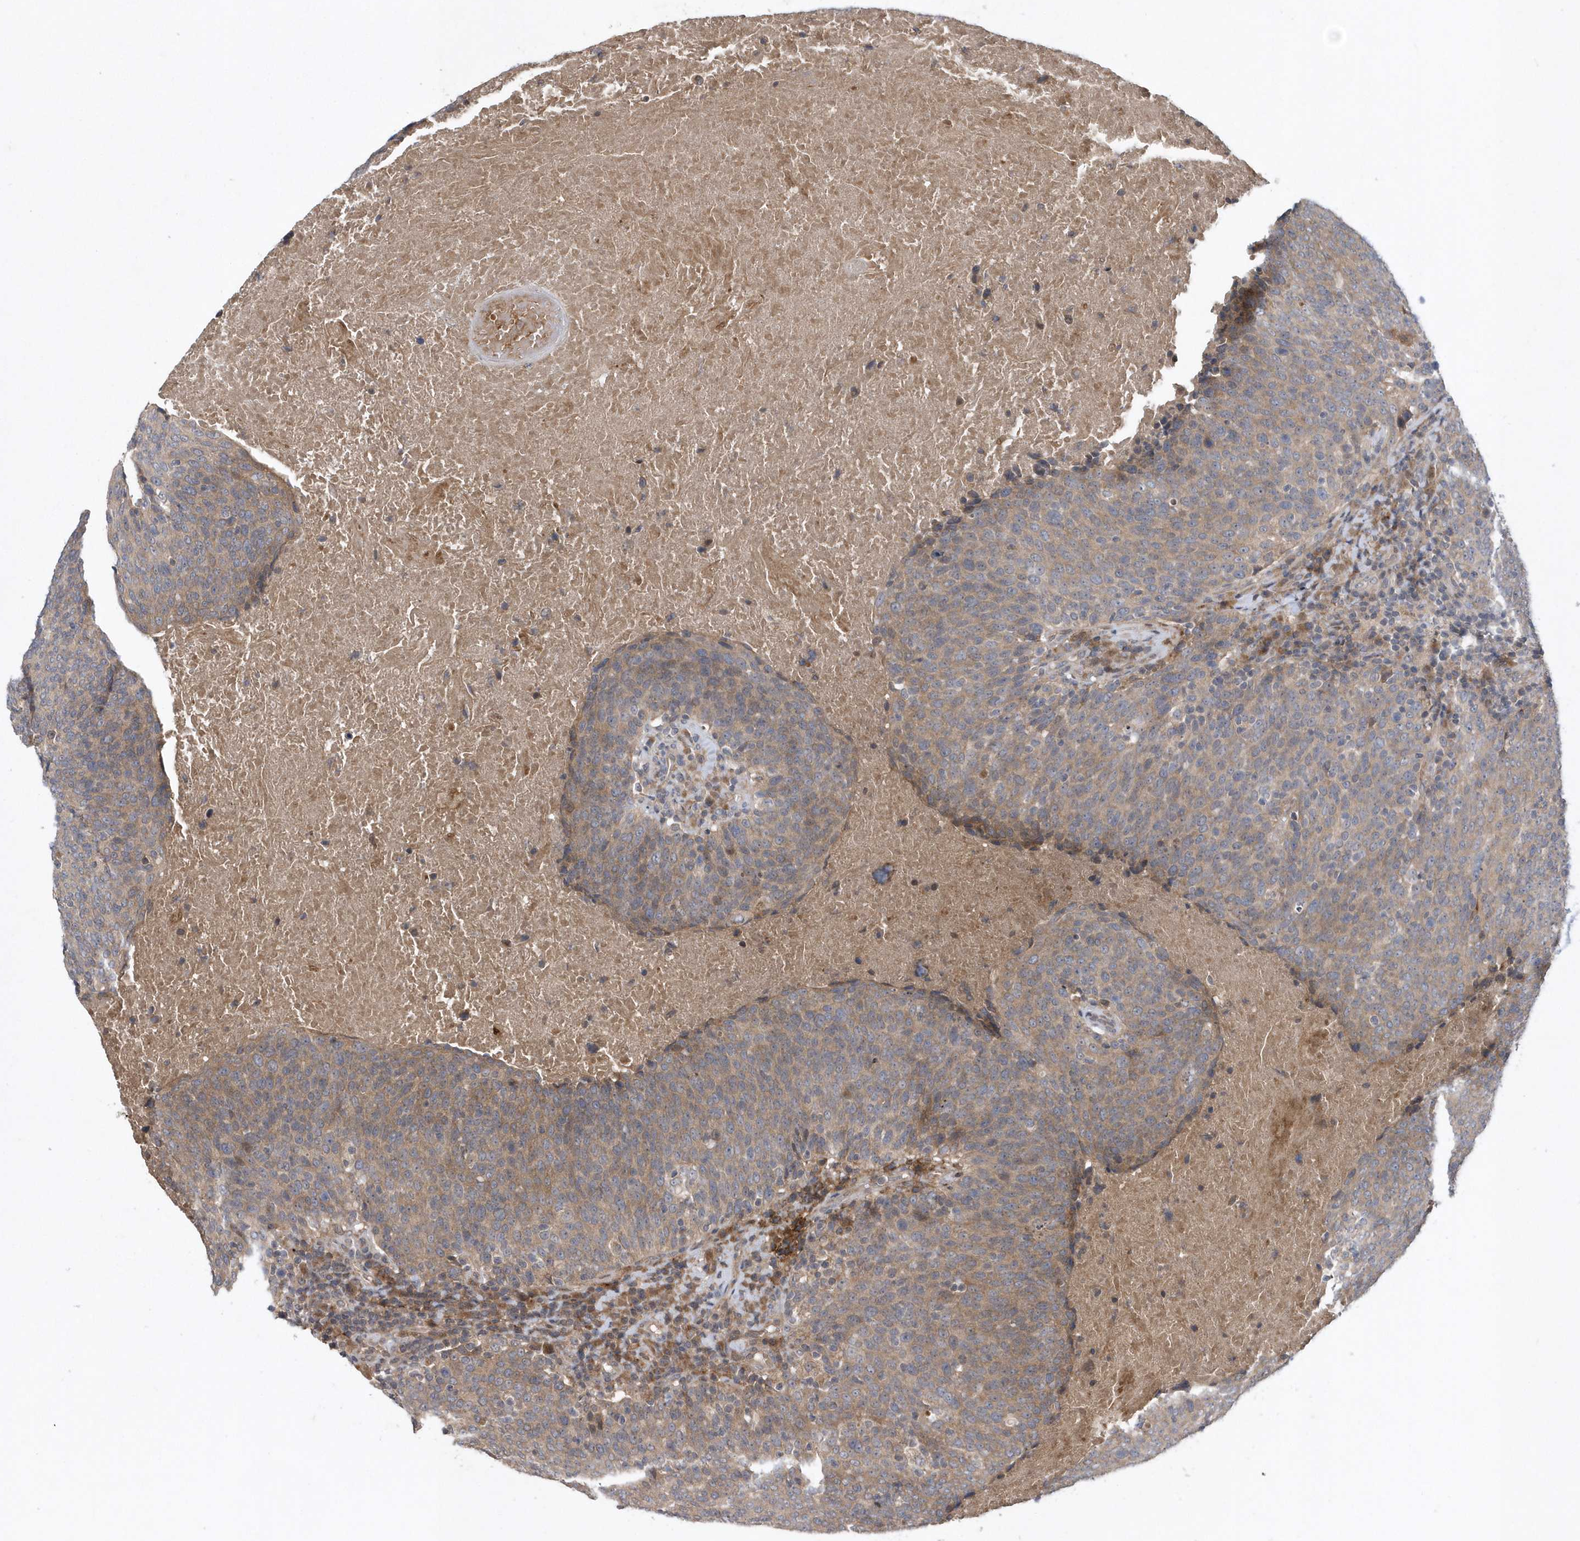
{"staining": {"intensity": "weak", "quantity": "25%-75%", "location": "cytoplasmic/membranous"}, "tissue": "head and neck cancer", "cell_type": "Tumor cells", "image_type": "cancer", "snomed": [{"axis": "morphology", "description": "Squamous cell carcinoma, NOS"}, {"axis": "morphology", "description": "Squamous cell carcinoma, metastatic, NOS"}, {"axis": "topography", "description": "Lymph node"}, {"axis": "topography", "description": "Head-Neck"}], "caption": "IHC photomicrograph of neoplastic tissue: human head and neck cancer (squamous cell carcinoma) stained using immunohistochemistry (IHC) shows low levels of weak protein expression localized specifically in the cytoplasmic/membranous of tumor cells, appearing as a cytoplasmic/membranous brown color.", "gene": "HMGCS1", "patient": {"sex": "male", "age": 62}}